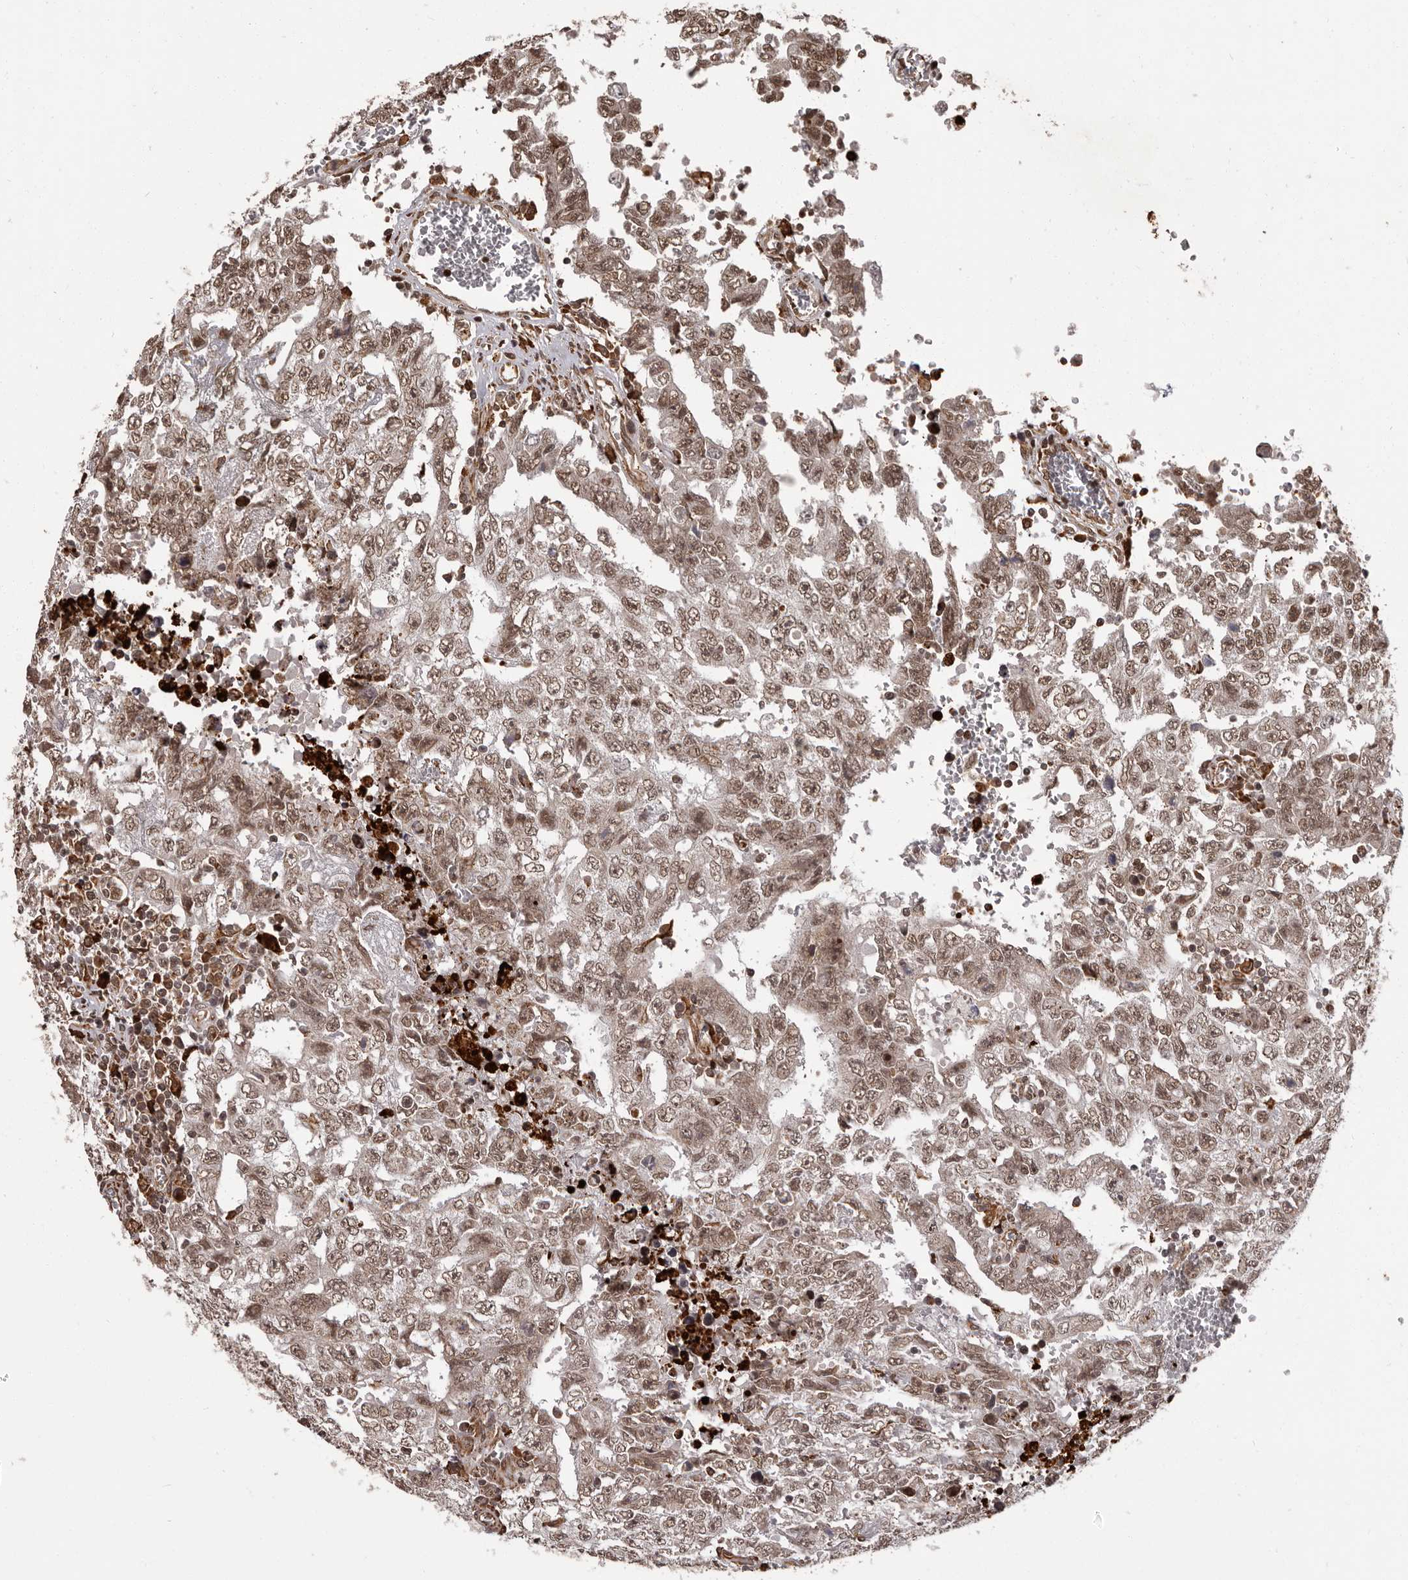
{"staining": {"intensity": "moderate", "quantity": ">75%", "location": "nuclear"}, "tissue": "testis cancer", "cell_type": "Tumor cells", "image_type": "cancer", "snomed": [{"axis": "morphology", "description": "Carcinoma, Embryonal, NOS"}, {"axis": "topography", "description": "Testis"}], "caption": "Immunohistochemical staining of human testis embryonal carcinoma shows moderate nuclear protein positivity in about >75% of tumor cells.", "gene": "IL32", "patient": {"sex": "male", "age": 26}}